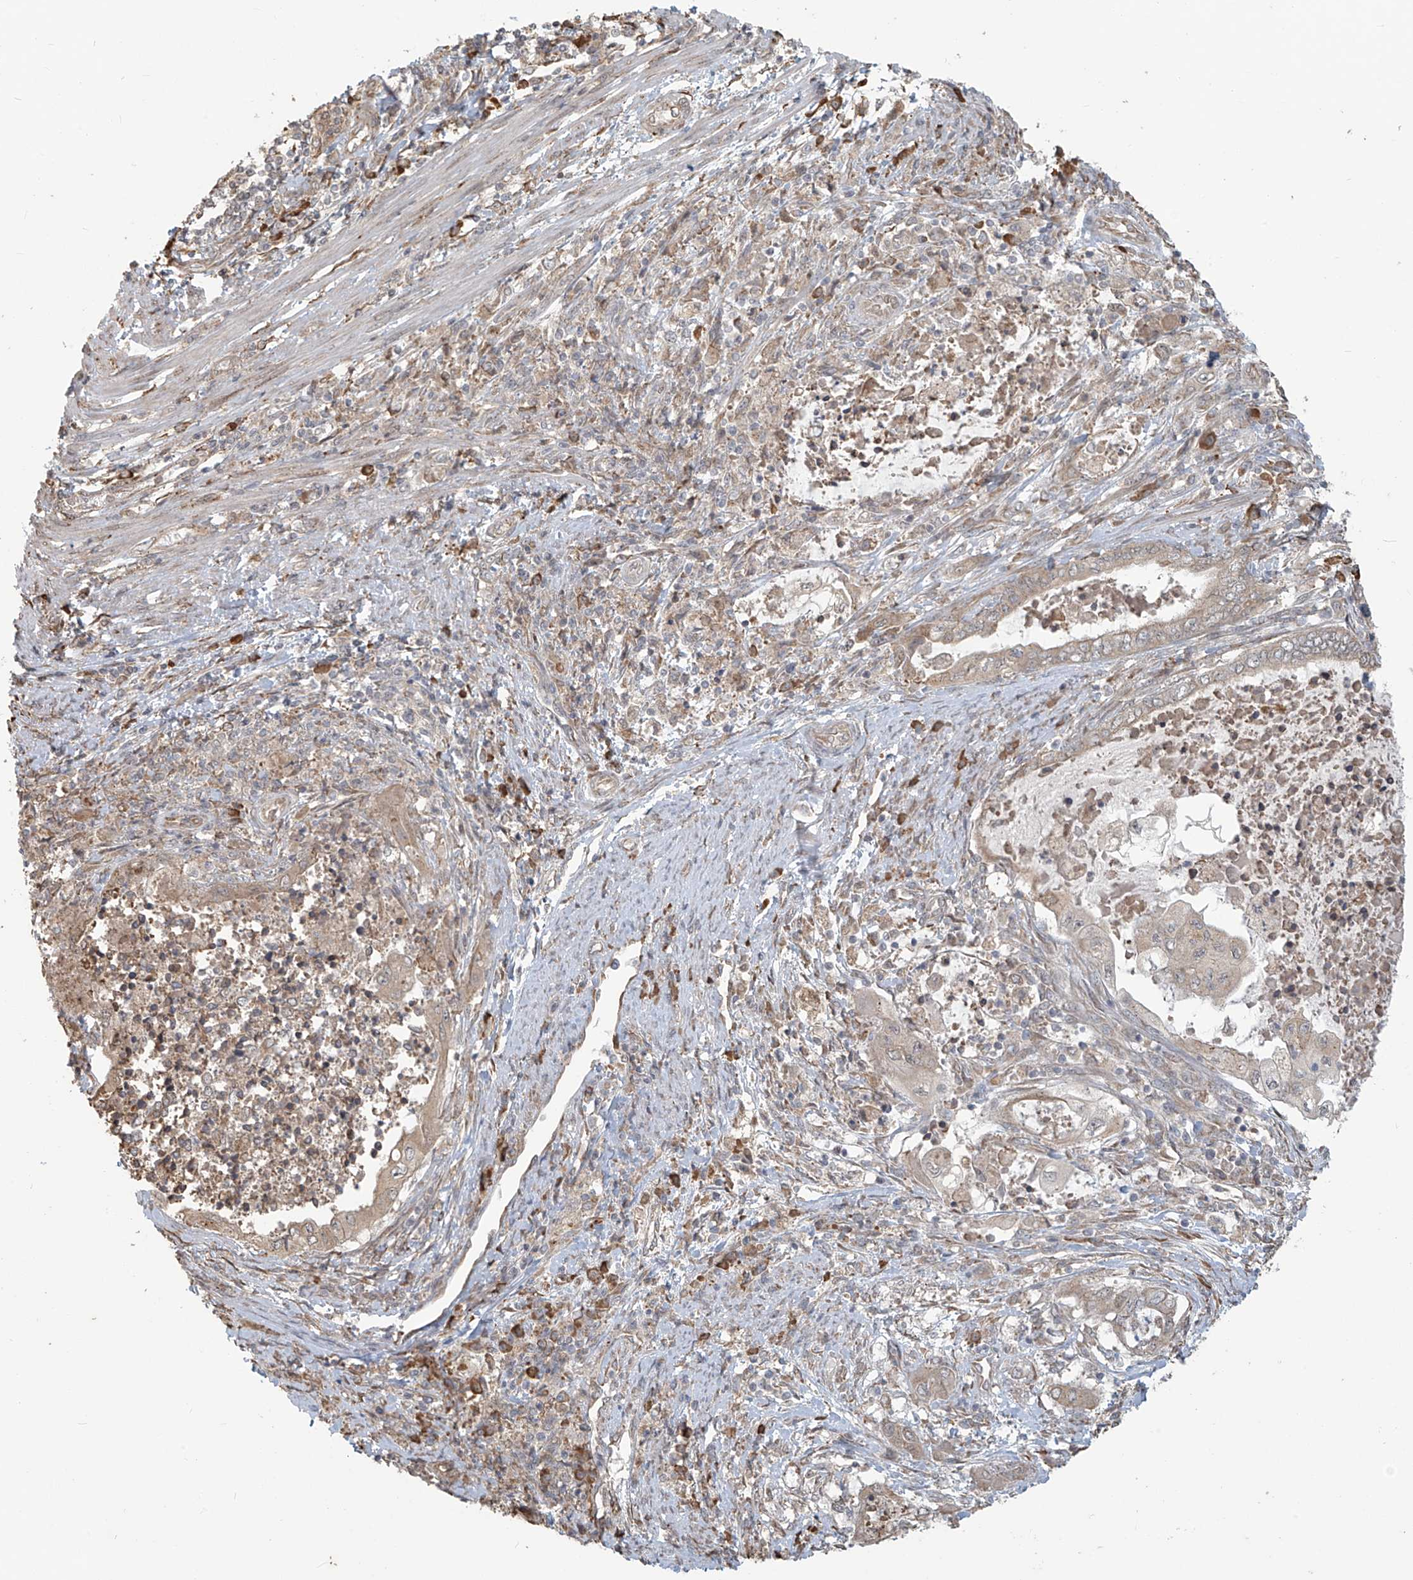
{"staining": {"intensity": "weak", "quantity": "25%-75%", "location": "cytoplasmic/membranous"}, "tissue": "endometrial cancer", "cell_type": "Tumor cells", "image_type": "cancer", "snomed": [{"axis": "morphology", "description": "Adenocarcinoma, NOS"}, {"axis": "topography", "description": "Uterus"}, {"axis": "topography", "description": "Endometrium"}], "caption": "High-power microscopy captured an immunohistochemistry (IHC) micrograph of endometrial cancer (adenocarcinoma), revealing weak cytoplasmic/membranous staining in approximately 25%-75% of tumor cells. The staining is performed using DAB (3,3'-diaminobenzidine) brown chromogen to label protein expression. The nuclei are counter-stained blue using hematoxylin.", "gene": "PLEKHM3", "patient": {"sex": "female", "age": 70}}